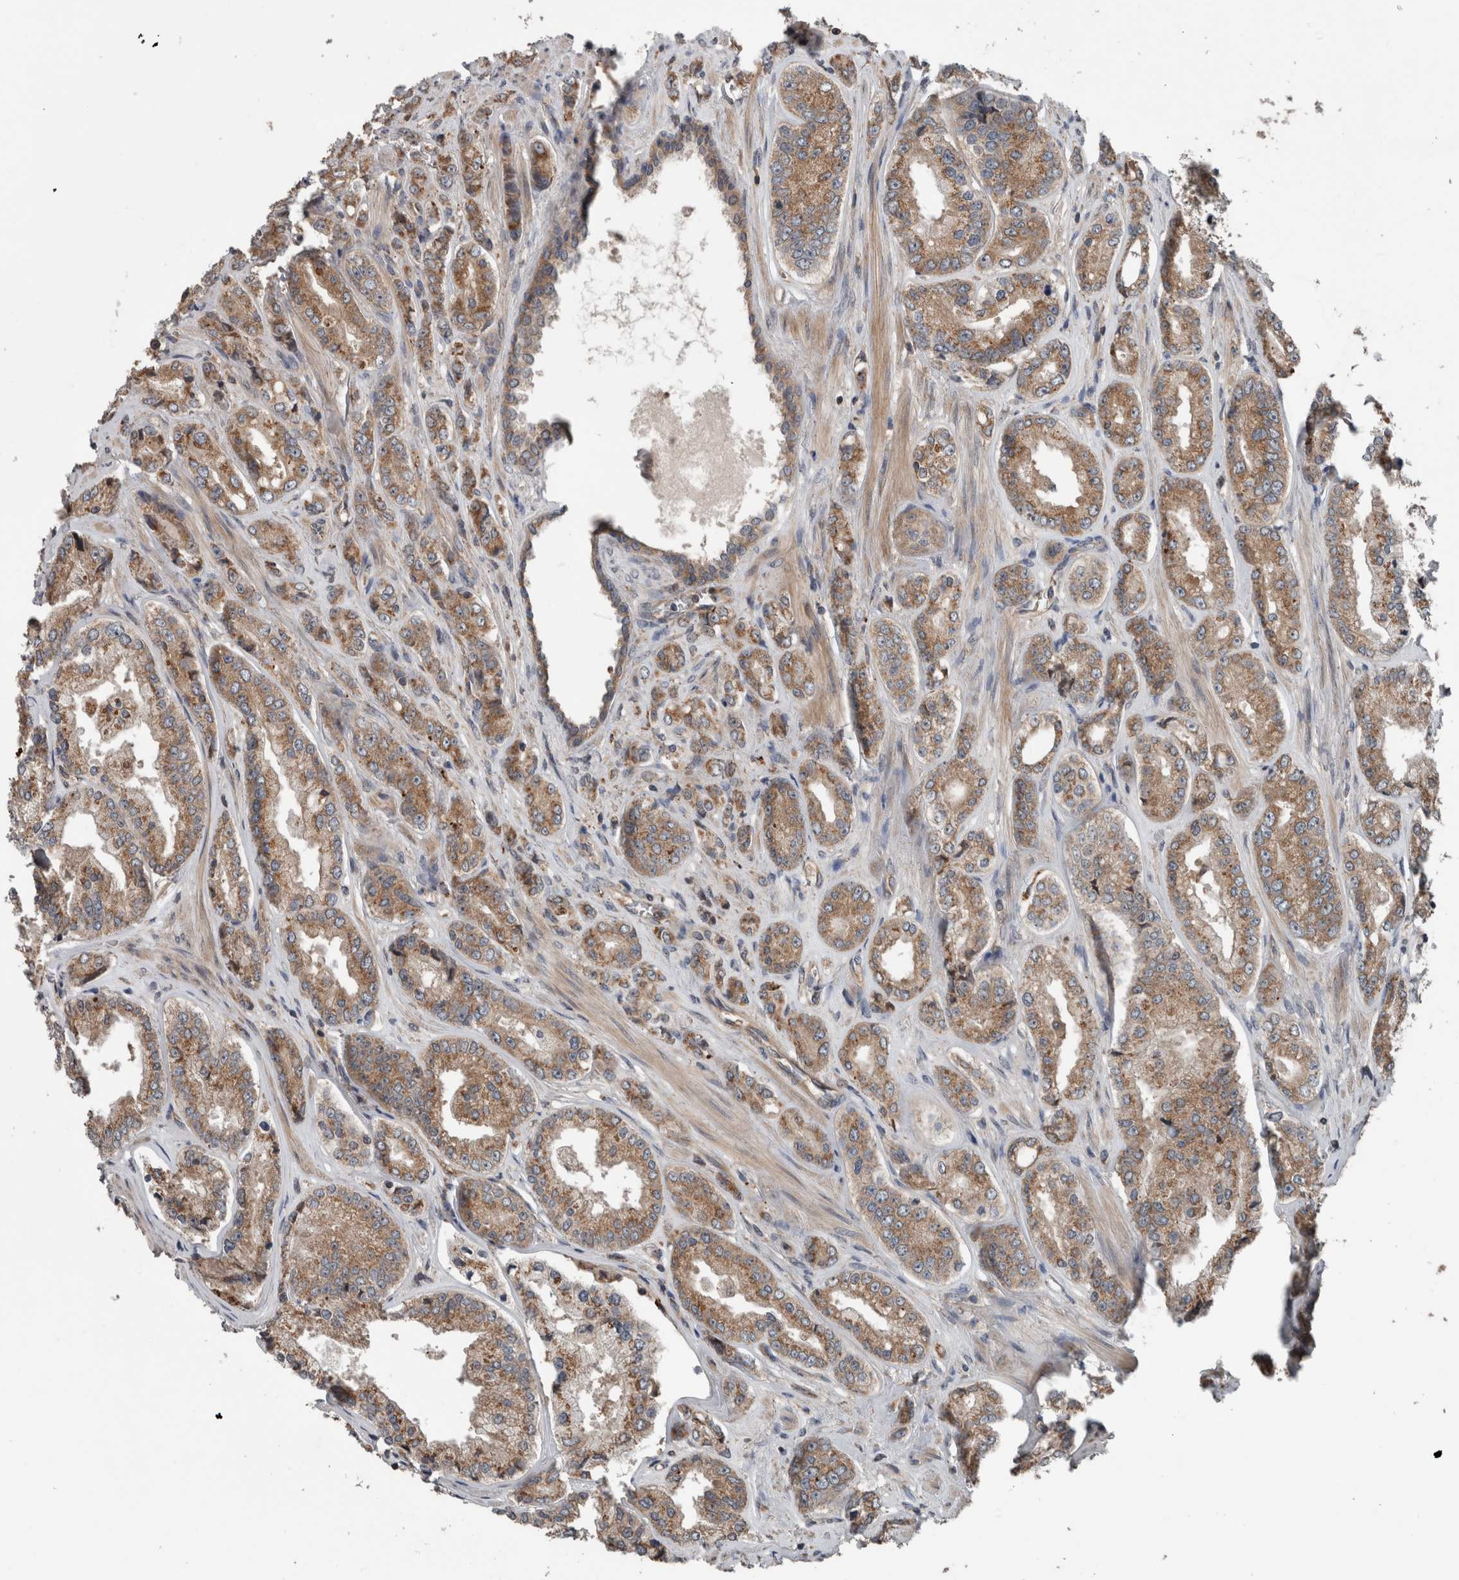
{"staining": {"intensity": "moderate", "quantity": ">75%", "location": "cytoplasmic/membranous"}, "tissue": "prostate cancer", "cell_type": "Tumor cells", "image_type": "cancer", "snomed": [{"axis": "morphology", "description": "Adenocarcinoma, High grade"}, {"axis": "topography", "description": "Prostate"}], "caption": "Prostate cancer (adenocarcinoma (high-grade)) stained with immunohistochemistry (IHC) exhibits moderate cytoplasmic/membranous positivity in about >75% of tumor cells. The staining is performed using DAB brown chromogen to label protein expression. The nuclei are counter-stained blue using hematoxylin.", "gene": "RIOK3", "patient": {"sex": "male", "age": 61}}